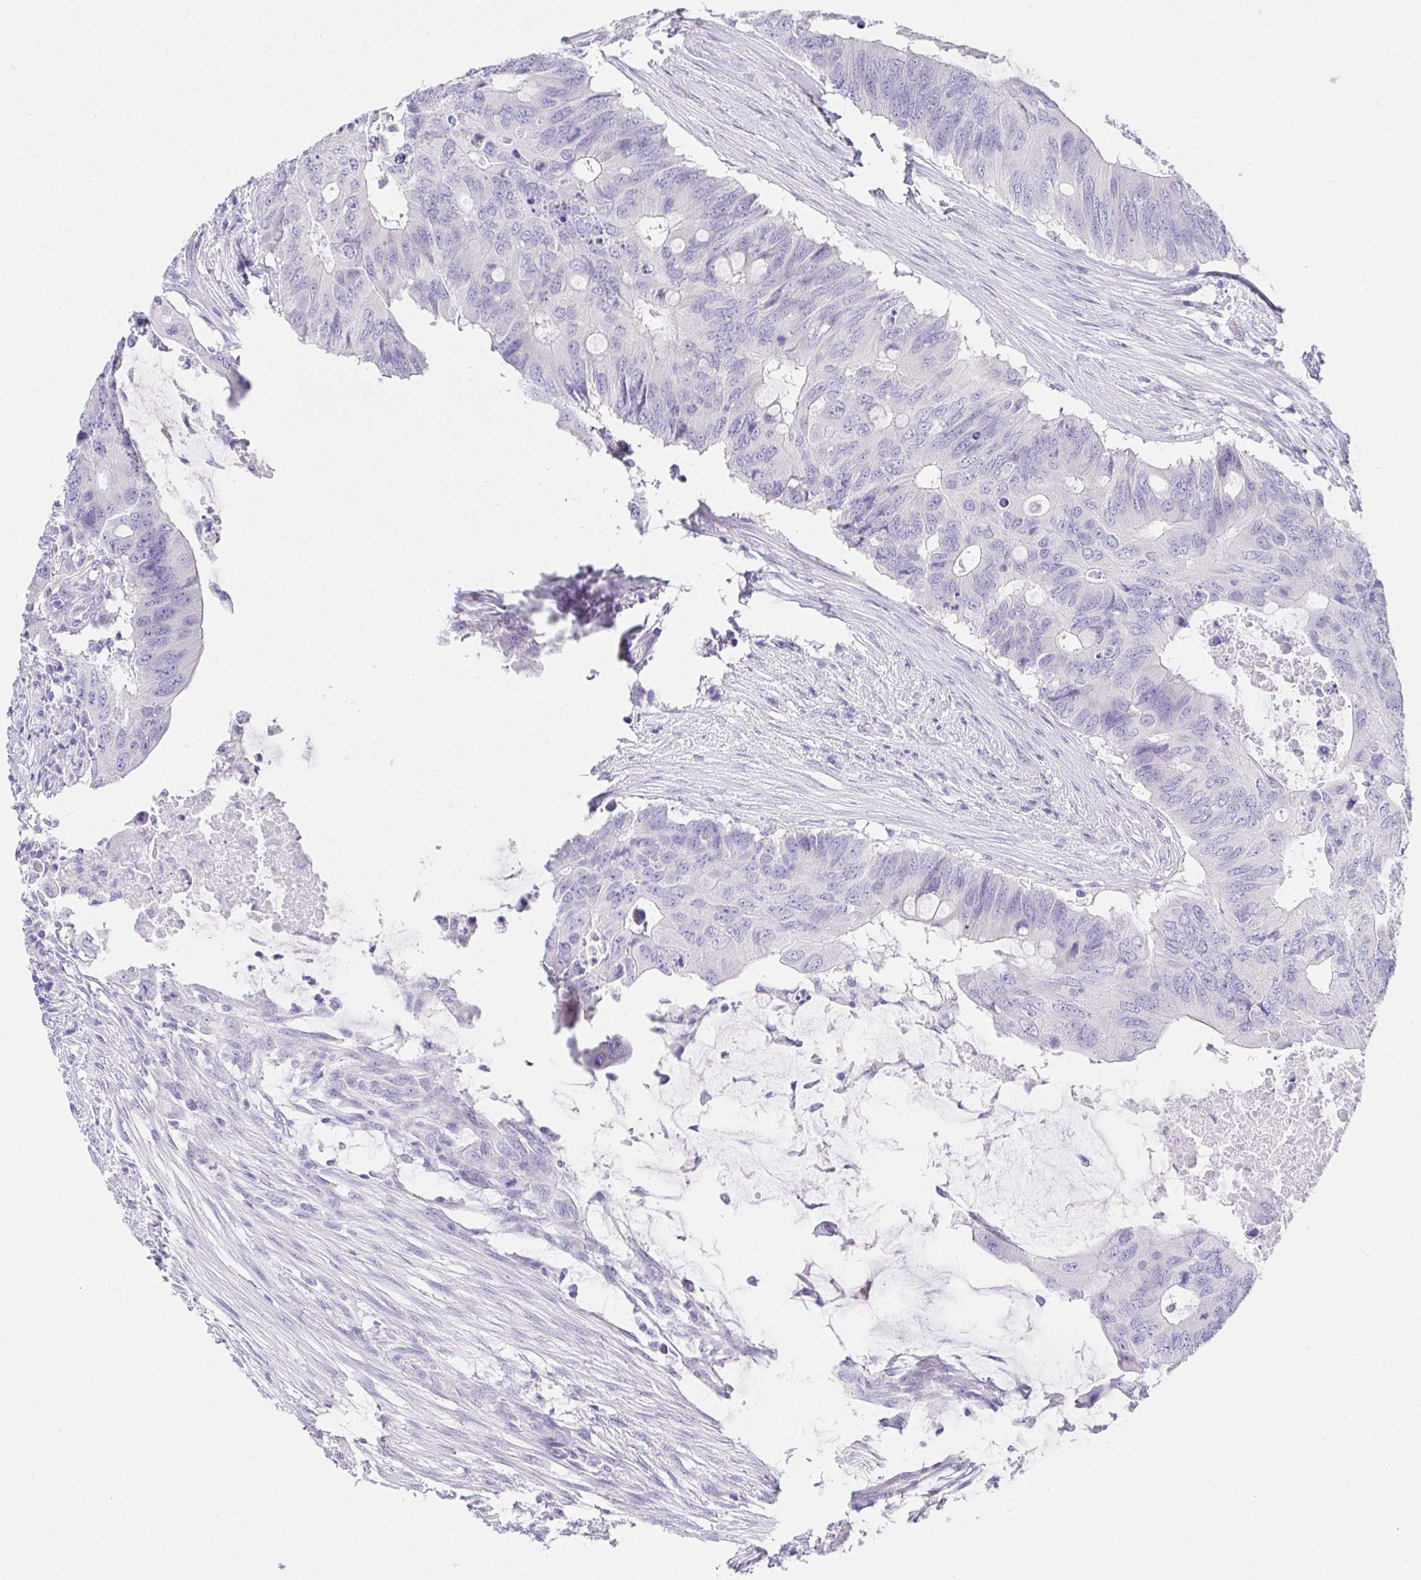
{"staining": {"intensity": "negative", "quantity": "none", "location": "none"}, "tissue": "colorectal cancer", "cell_type": "Tumor cells", "image_type": "cancer", "snomed": [{"axis": "morphology", "description": "Adenocarcinoma, NOS"}, {"axis": "topography", "description": "Colon"}], "caption": "High power microscopy image of an immunohistochemistry (IHC) image of colorectal adenocarcinoma, revealing no significant expression in tumor cells.", "gene": "VGLL1", "patient": {"sex": "male", "age": 71}}